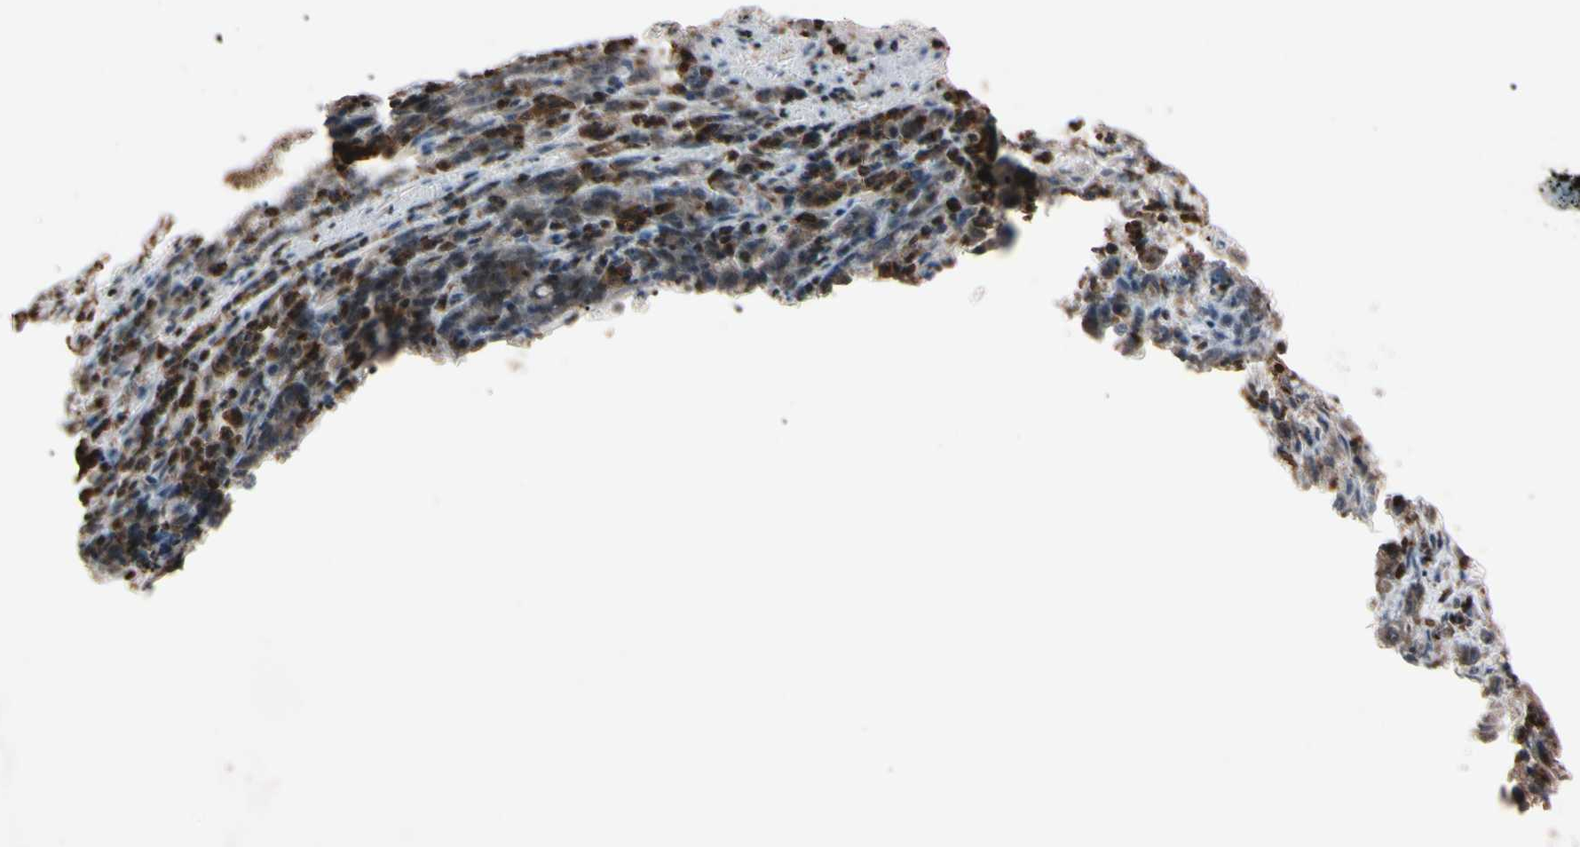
{"staining": {"intensity": "strong", "quantity": "25%-75%", "location": "cytoplasmic/membranous,nuclear"}, "tissue": "stomach cancer", "cell_type": "Tumor cells", "image_type": "cancer", "snomed": [{"axis": "morphology", "description": "Adenocarcinoma, NOS"}, {"axis": "topography", "description": "Stomach, lower"}], "caption": "Protein positivity by immunohistochemistry reveals strong cytoplasmic/membranous and nuclear staining in about 25%-75% of tumor cells in stomach cancer.", "gene": "TRAF5", "patient": {"sex": "female", "age": 71}}